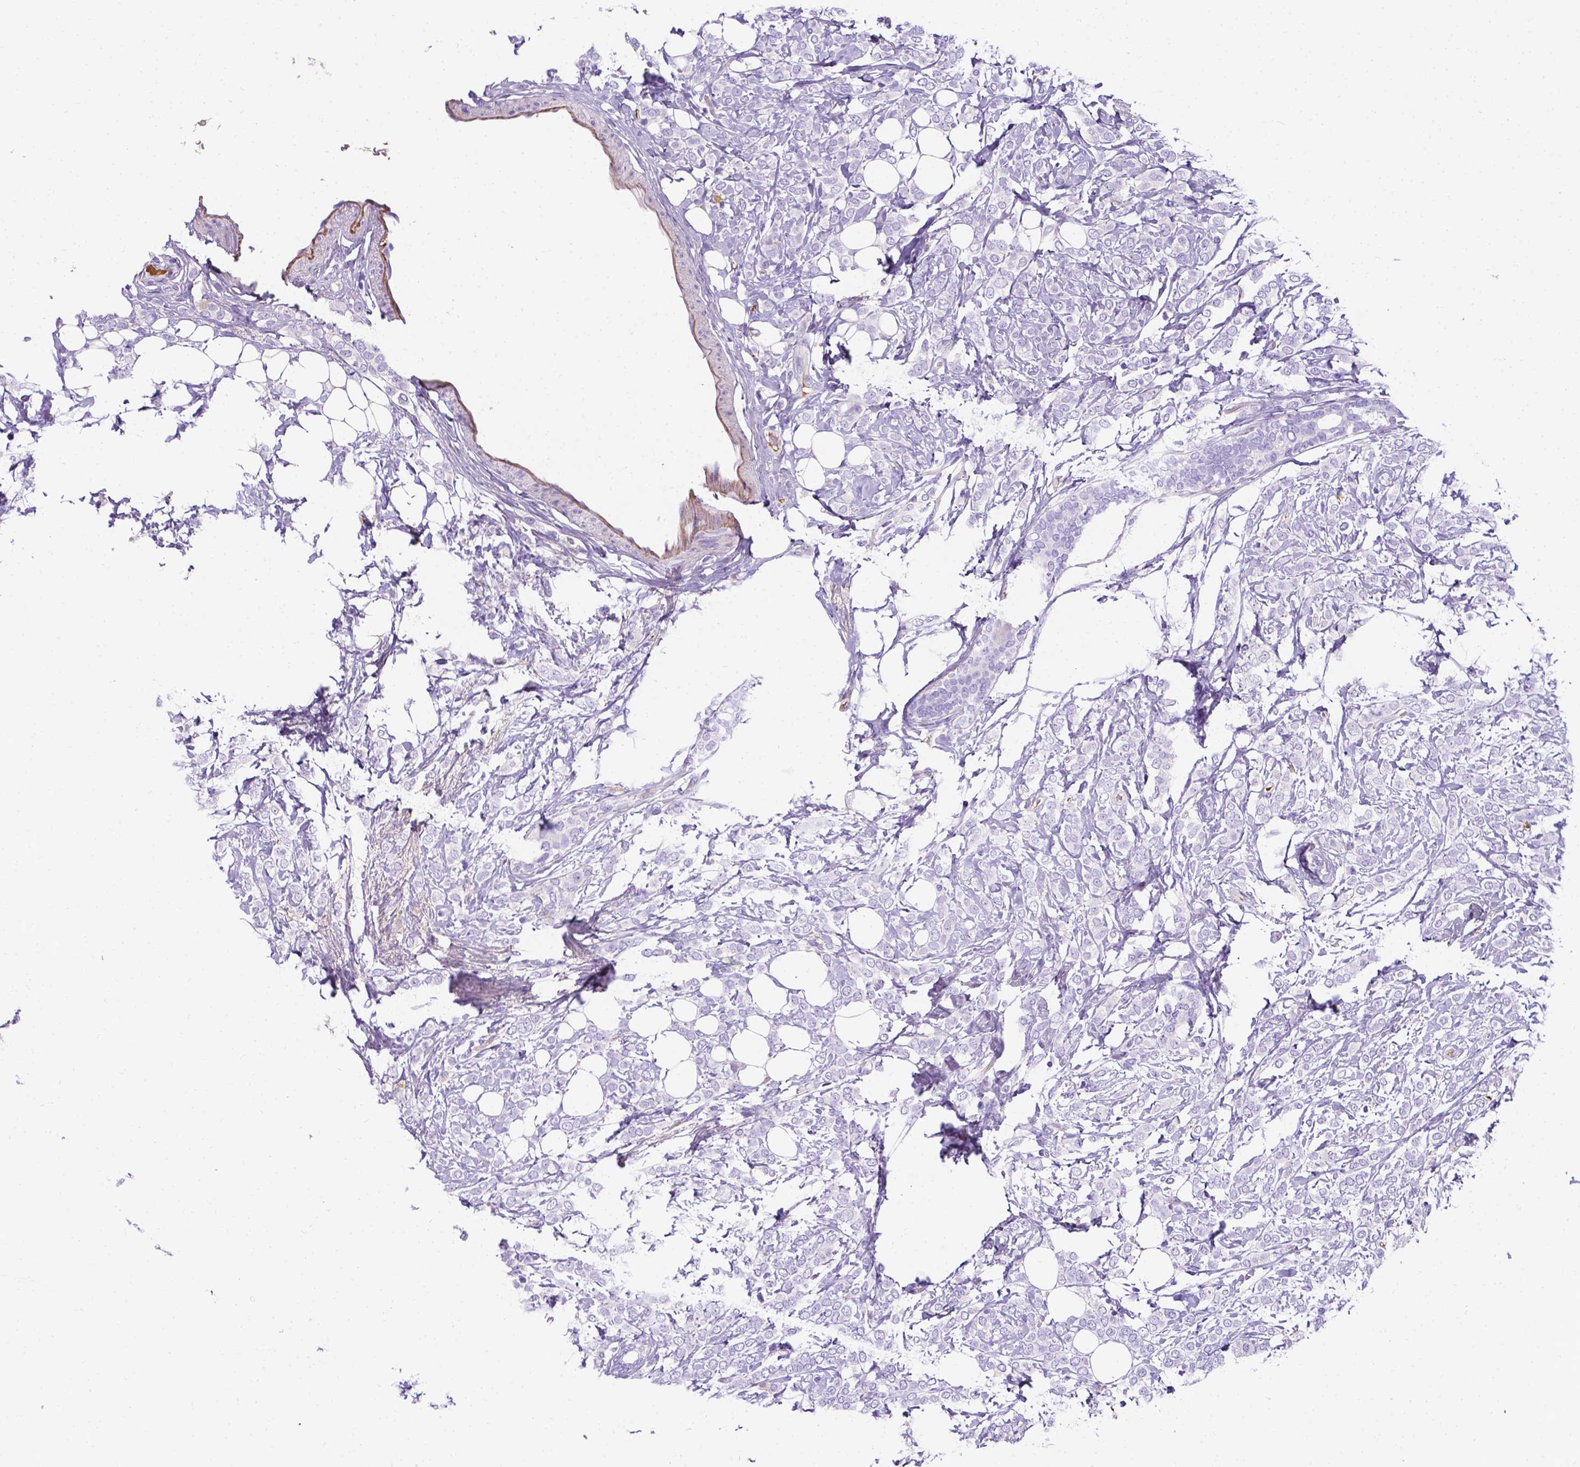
{"staining": {"intensity": "negative", "quantity": "none", "location": "none"}, "tissue": "breast cancer", "cell_type": "Tumor cells", "image_type": "cancer", "snomed": [{"axis": "morphology", "description": "Lobular carcinoma"}, {"axis": "topography", "description": "Breast"}], "caption": "Immunohistochemistry of human breast lobular carcinoma shows no expression in tumor cells.", "gene": "APOE", "patient": {"sex": "female", "age": 49}}